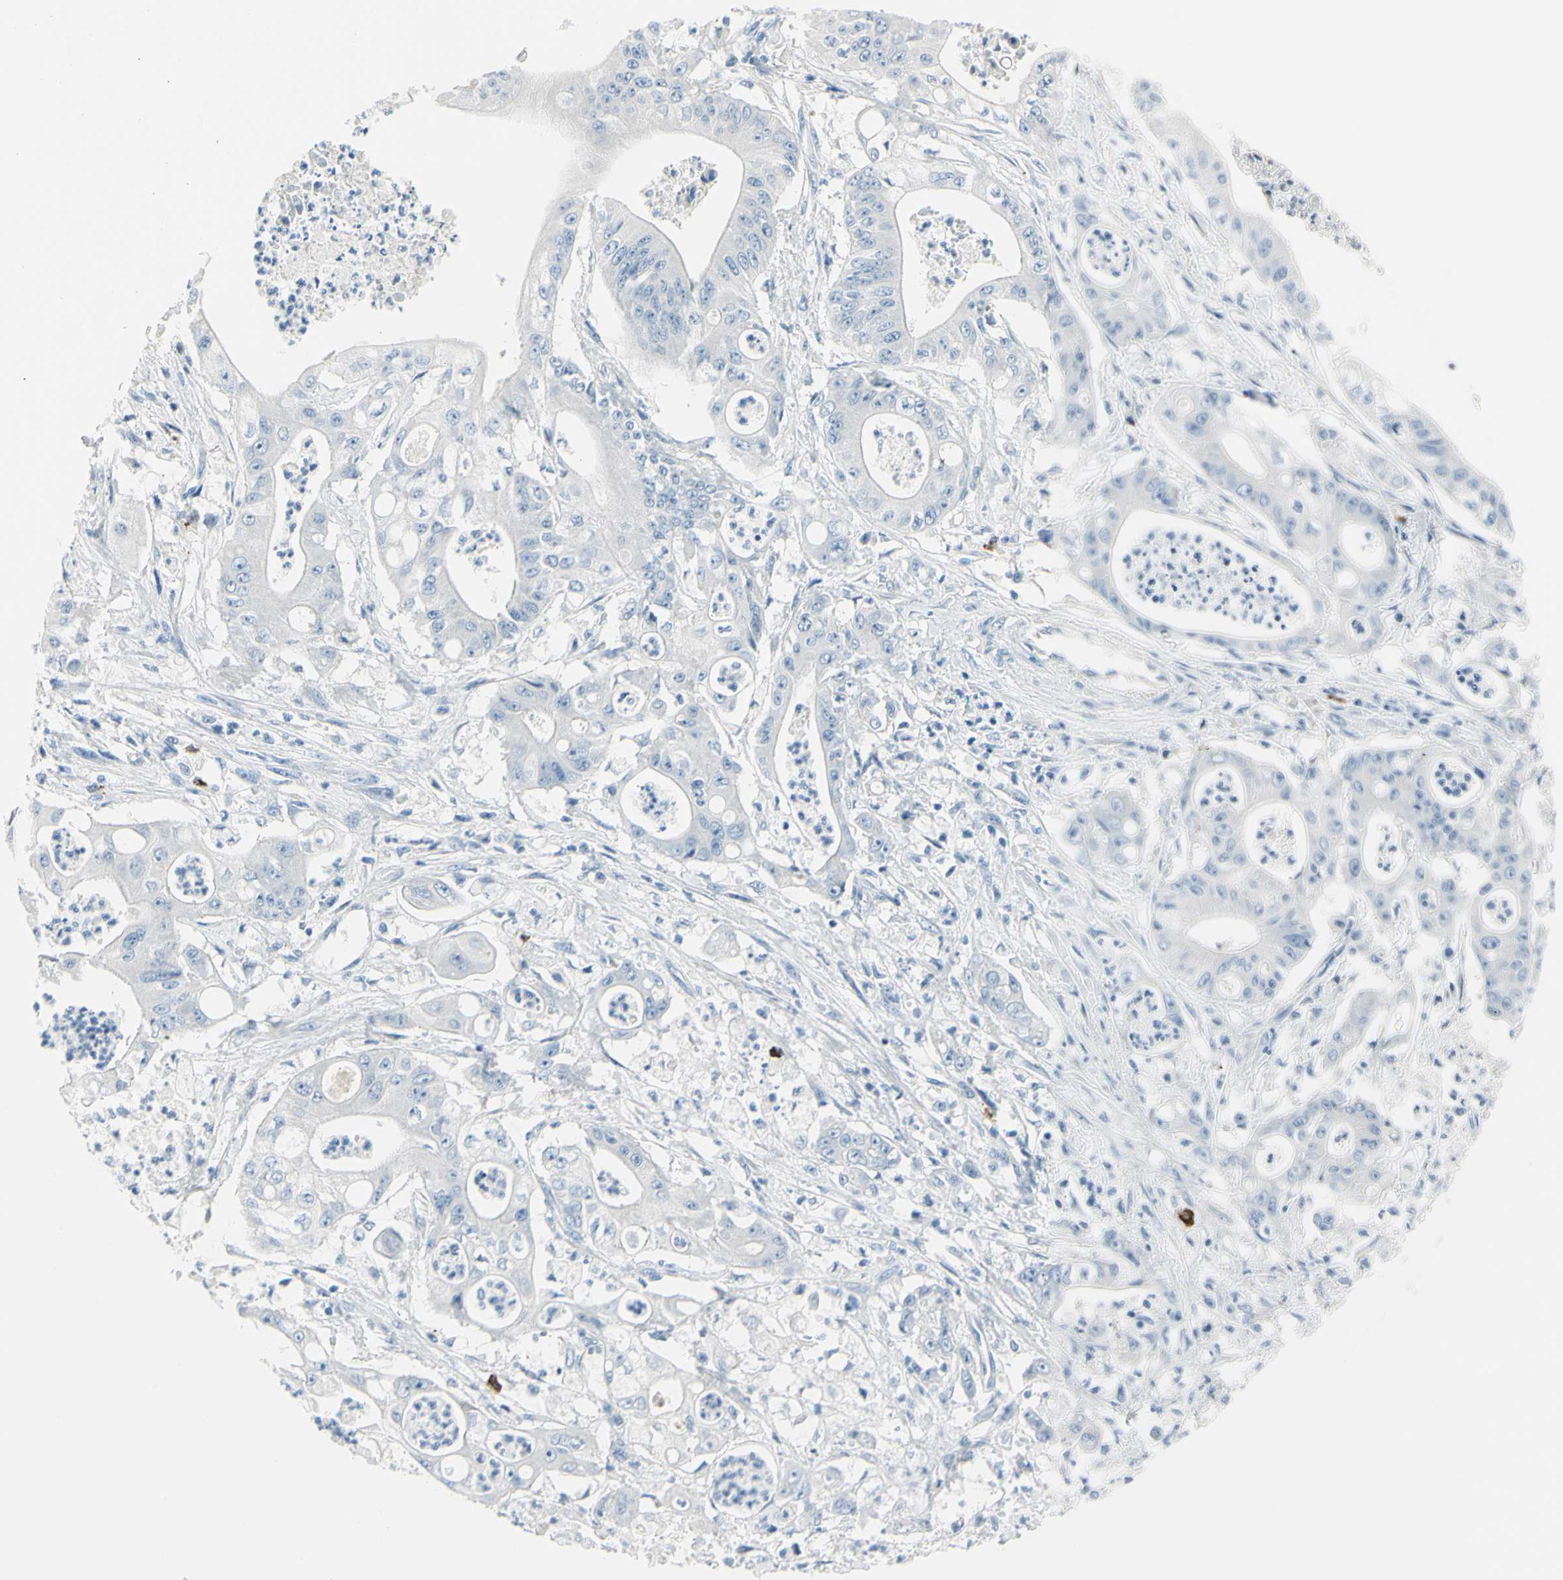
{"staining": {"intensity": "negative", "quantity": "none", "location": "none"}, "tissue": "pancreatic cancer", "cell_type": "Tumor cells", "image_type": "cancer", "snomed": [{"axis": "morphology", "description": "Normal tissue, NOS"}, {"axis": "topography", "description": "Lymph node"}], "caption": "Tumor cells are negative for protein expression in human pancreatic cancer.", "gene": "DLG4", "patient": {"sex": "male", "age": 62}}